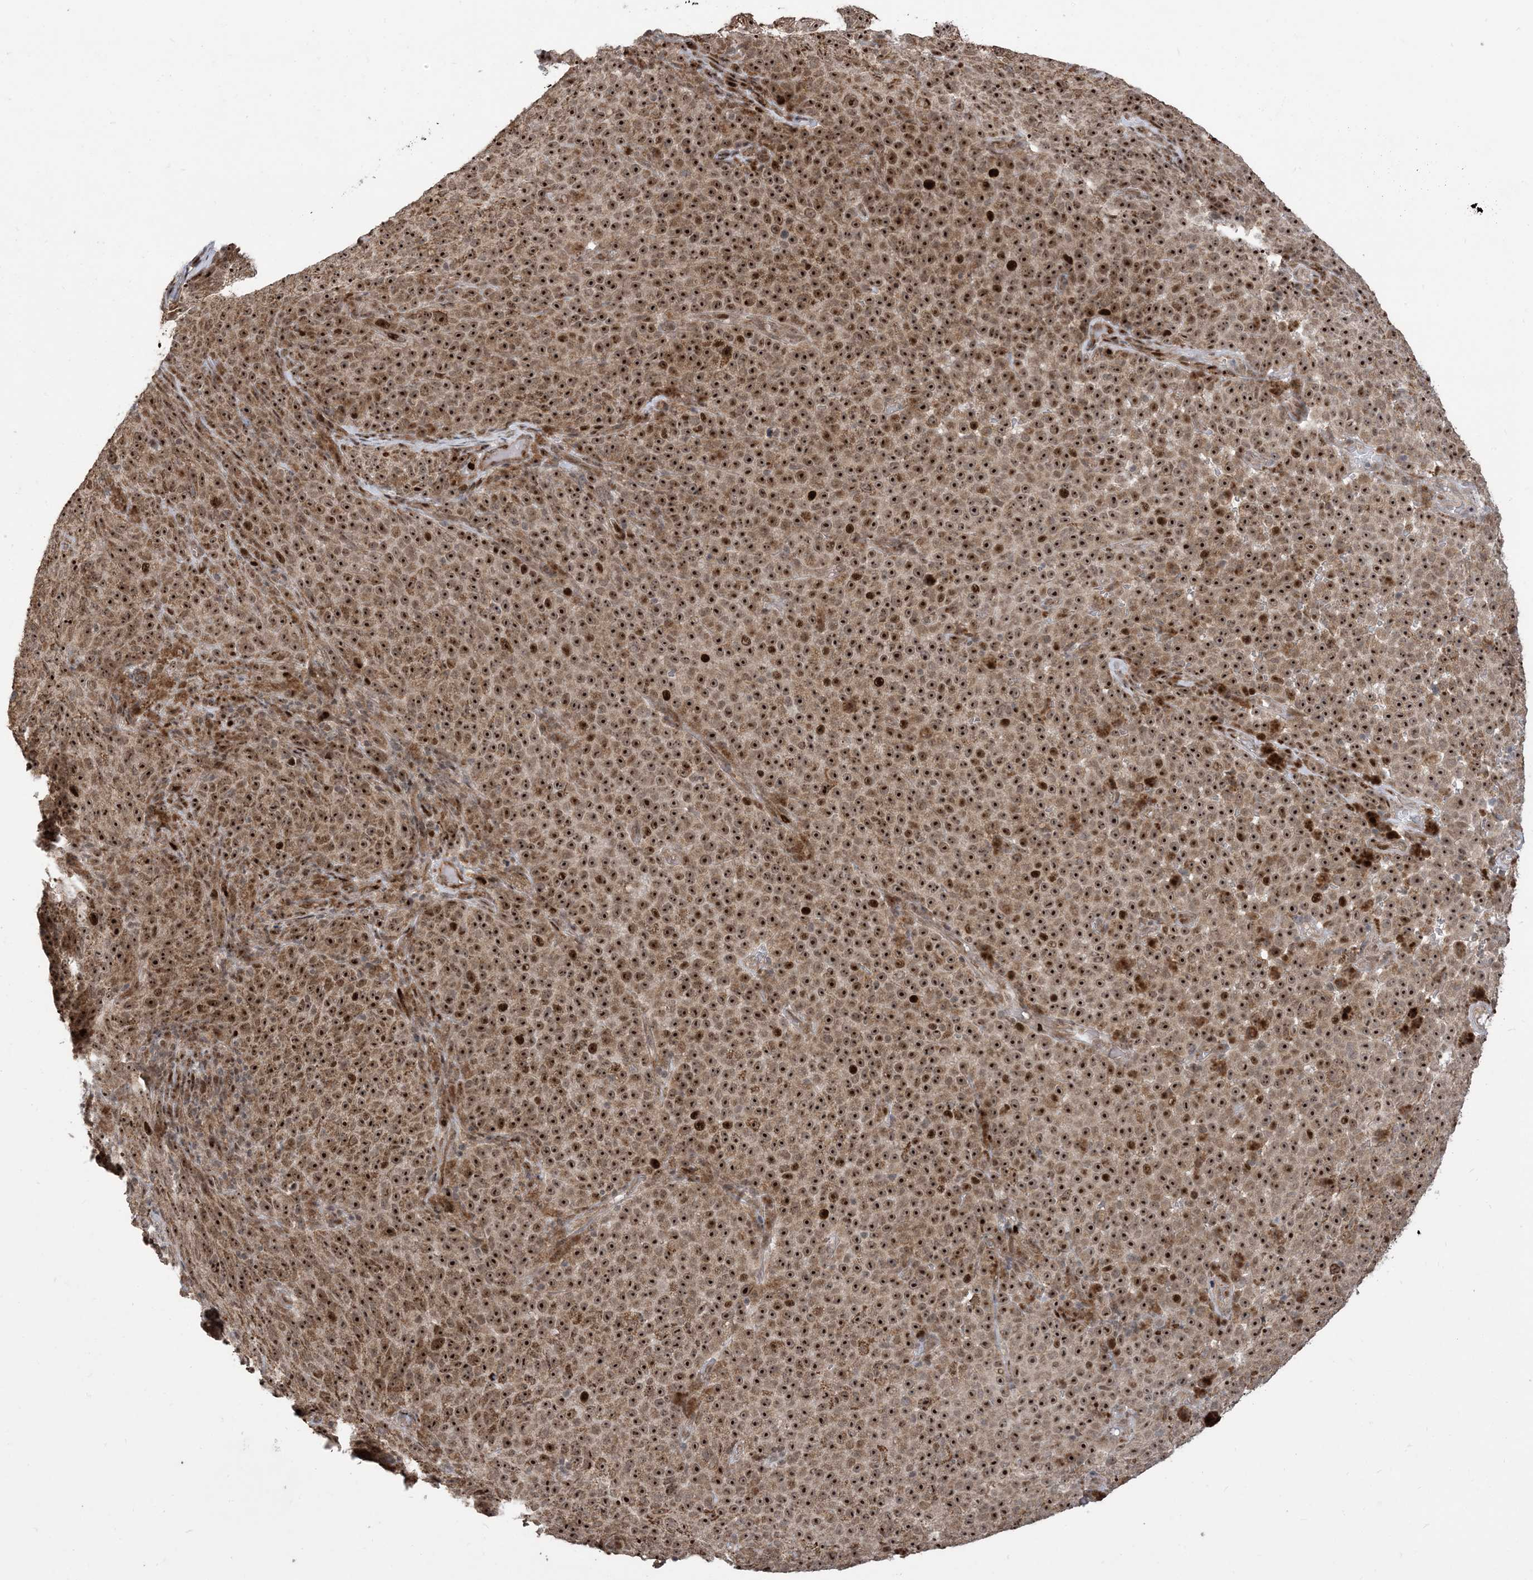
{"staining": {"intensity": "strong", "quantity": ">75%", "location": "cytoplasmic/membranous,nuclear"}, "tissue": "melanoma", "cell_type": "Tumor cells", "image_type": "cancer", "snomed": [{"axis": "morphology", "description": "Malignant melanoma, NOS"}, {"axis": "topography", "description": "Skin"}], "caption": "Immunohistochemical staining of human malignant melanoma shows high levels of strong cytoplasmic/membranous and nuclear expression in about >75% of tumor cells. Nuclei are stained in blue.", "gene": "FAM9B", "patient": {"sex": "female", "age": 82}}